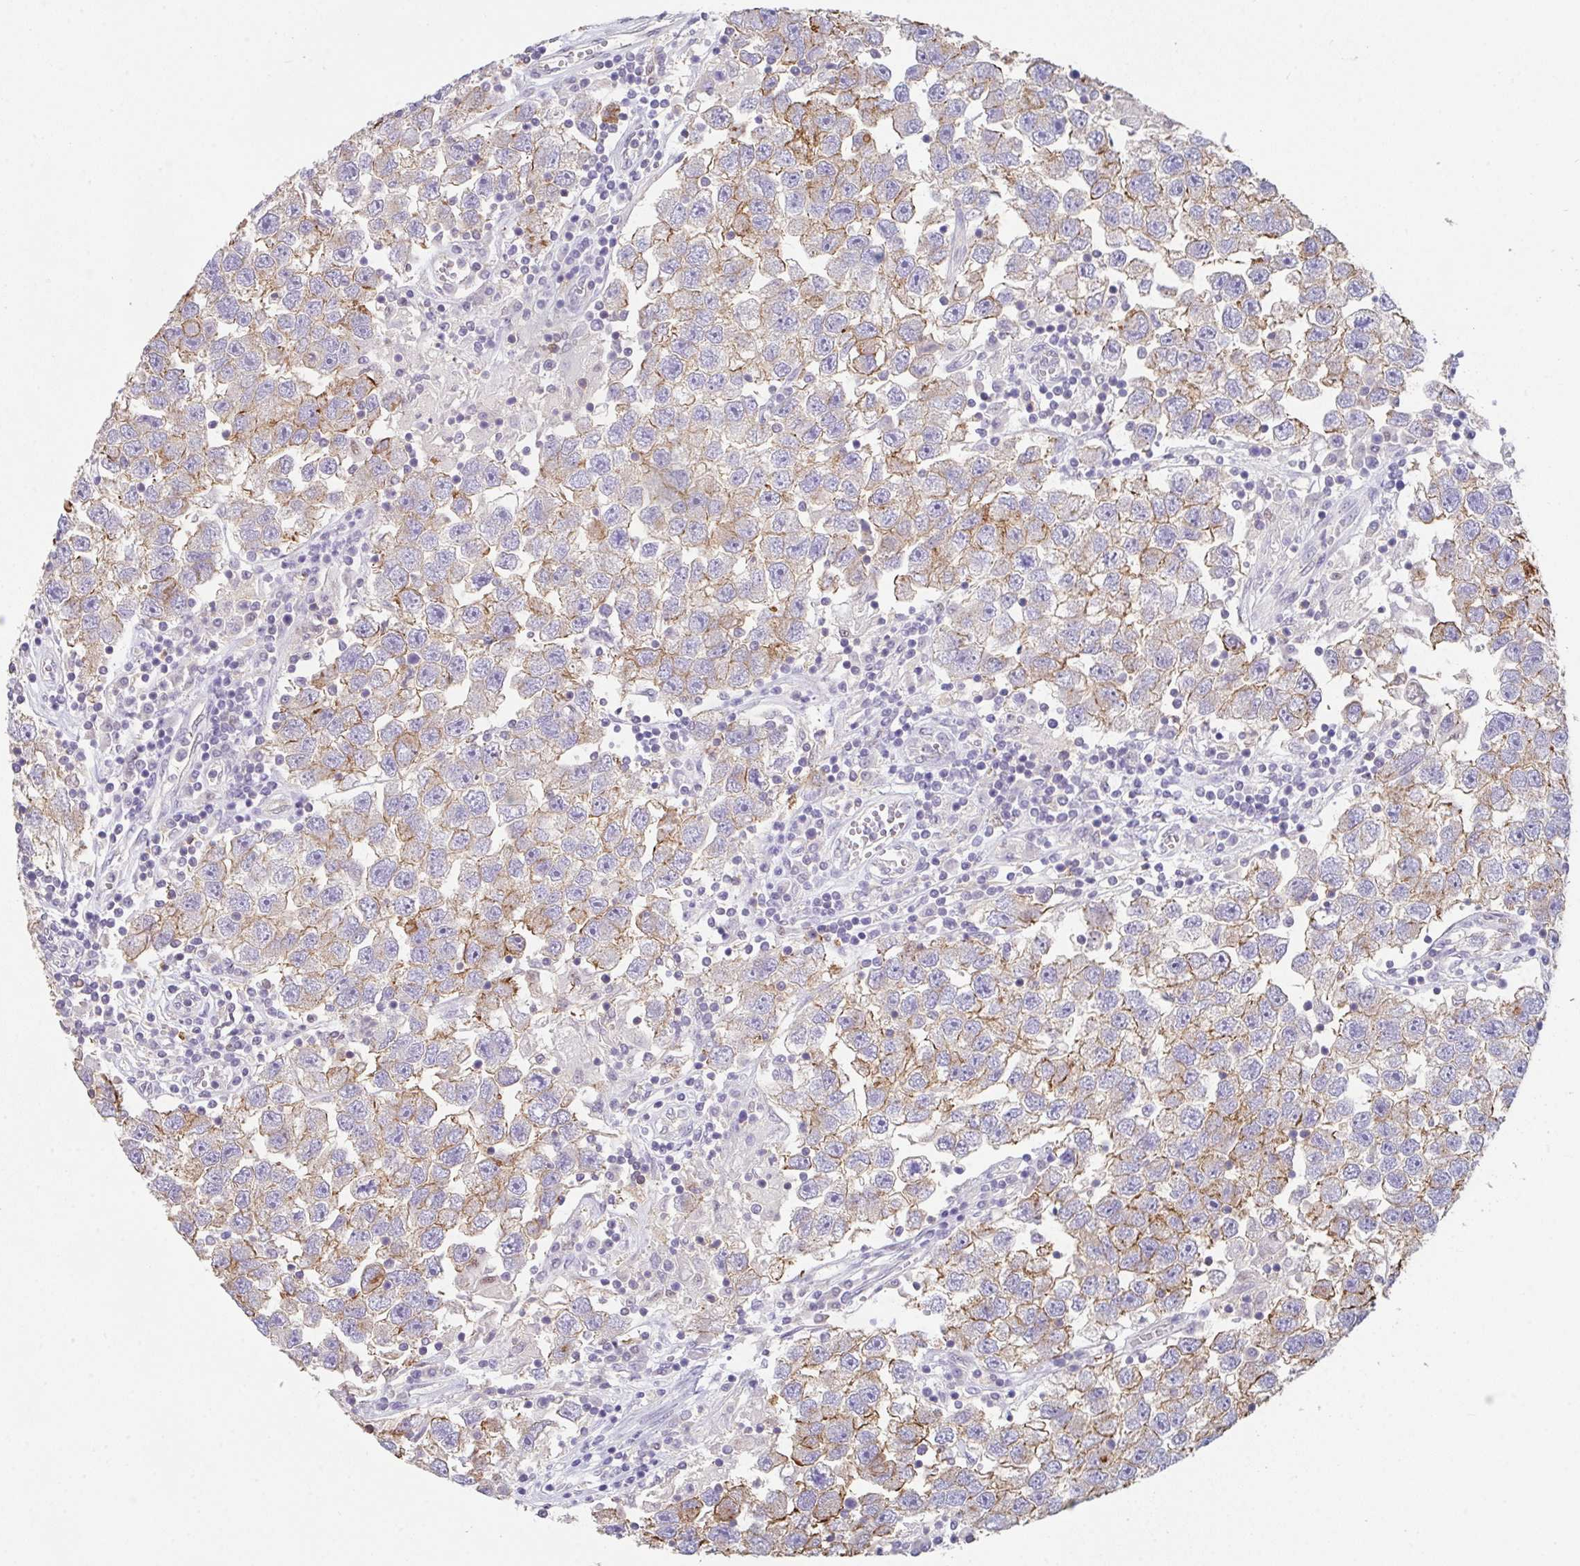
{"staining": {"intensity": "moderate", "quantity": "25%-75%", "location": "cytoplasmic/membranous"}, "tissue": "testis cancer", "cell_type": "Tumor cells", "image_type": "cancer", "snomed": [{"axis": "morphology", "description": "Seminoma, NOS"}, {"axis": "topography", "description": "Testis"}], "caption": "Moderate cytoplasmic/membranous protein staining is identified in about 25%-75% of tumor cells in testis seminoma.", "gene": "DBN1", "patient": {"sex": "male", "age": 26}}